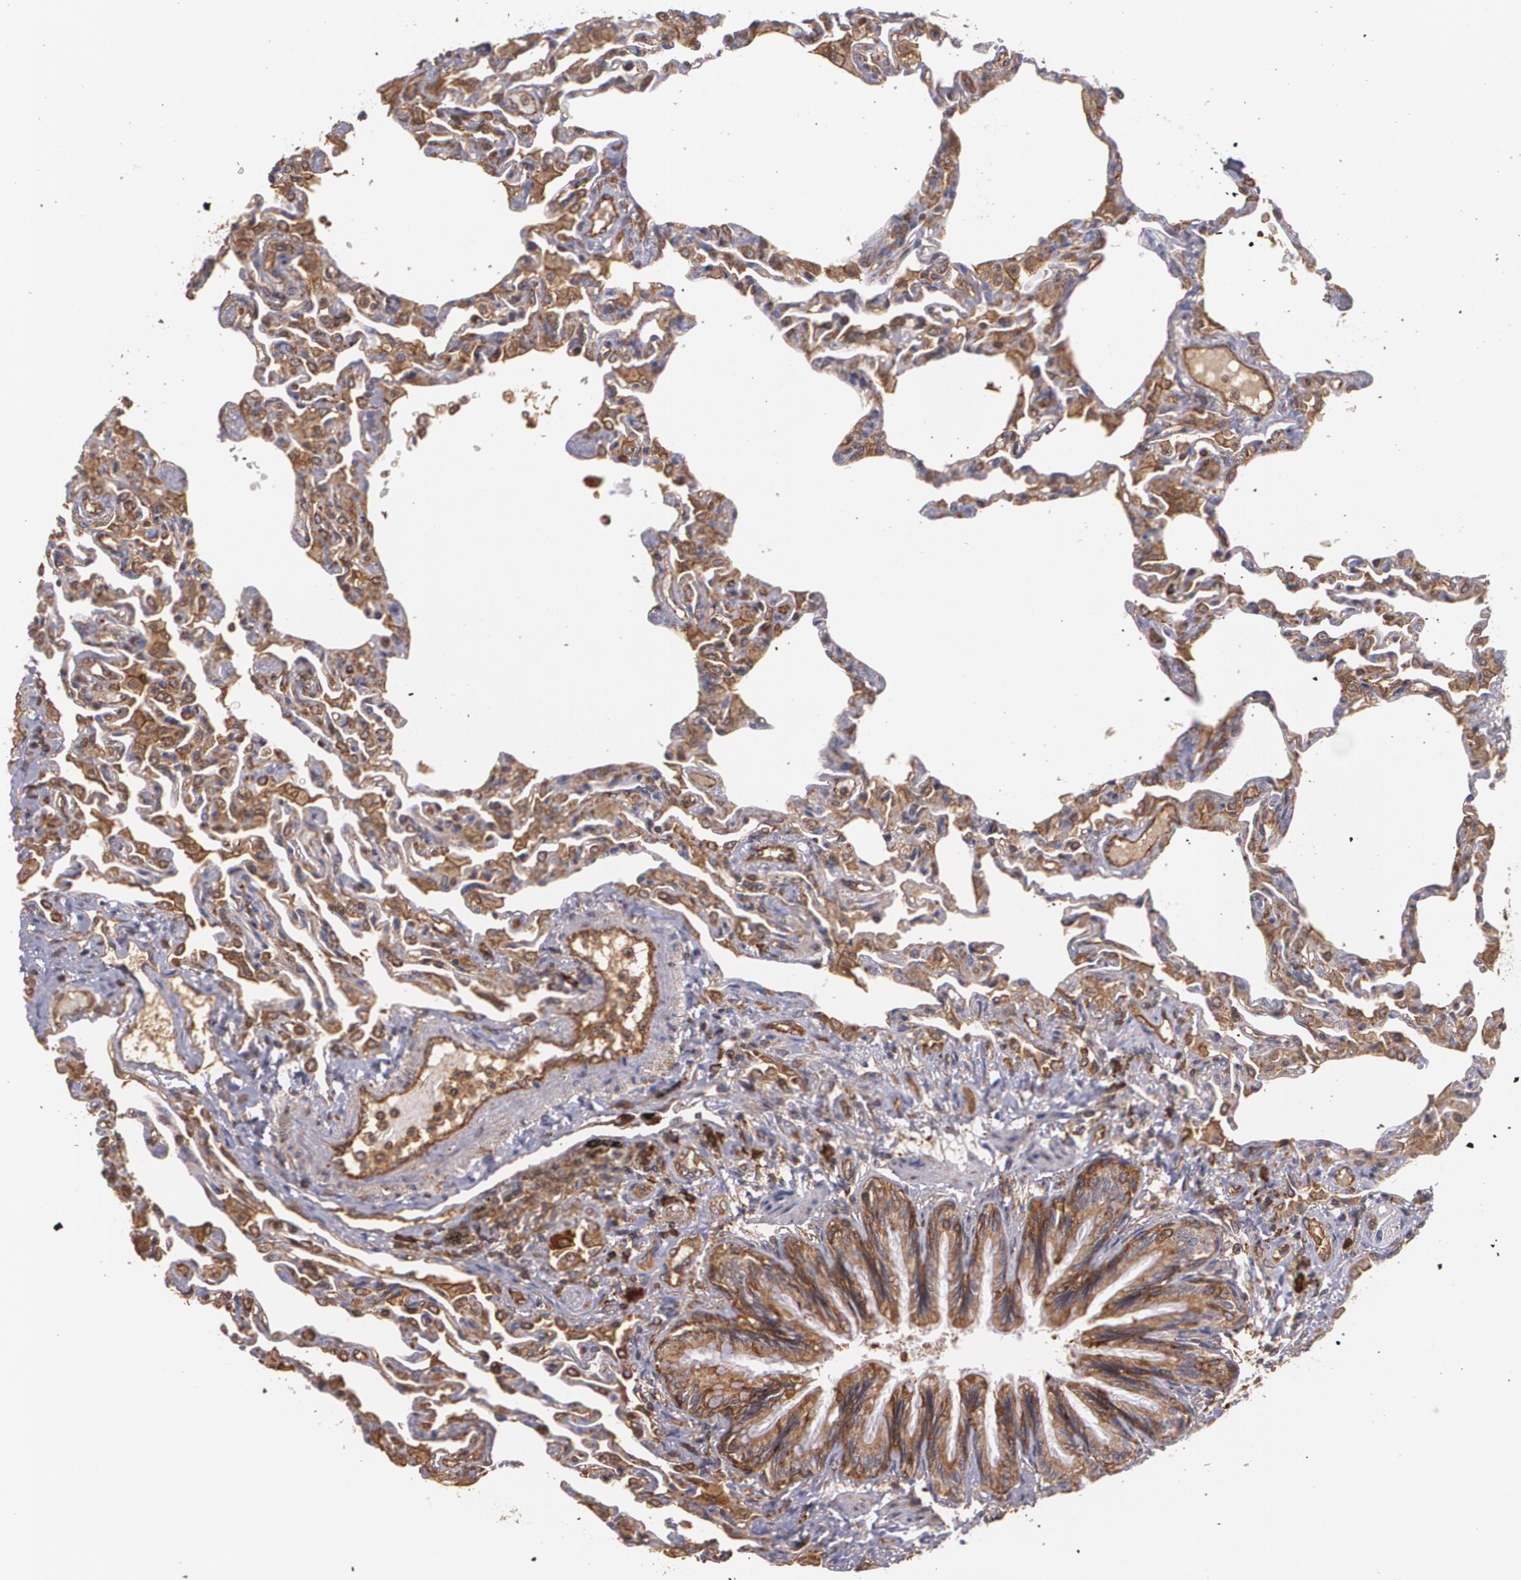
{"staining": {"intensity": "strong", "quantity": ">75%", "location": "cytoplasmic/membranous"}, "tissue": "lung", "cell_type": "Alveolar cells", "image_type": "normal", "snomed": [{"axis": "morphology", "description": "Normal tissue, NOS"}, {"axis": "topography", "description": "Lung"}], "caption": "Lung stained with DAB immunohistochemistry (IHC) demonstrates high levels of strong cytoplasmic/membranous staining in about >75% of alveolar cells.", "gene": "ECE1", "patient": {"sex": "female", "age": 49}}